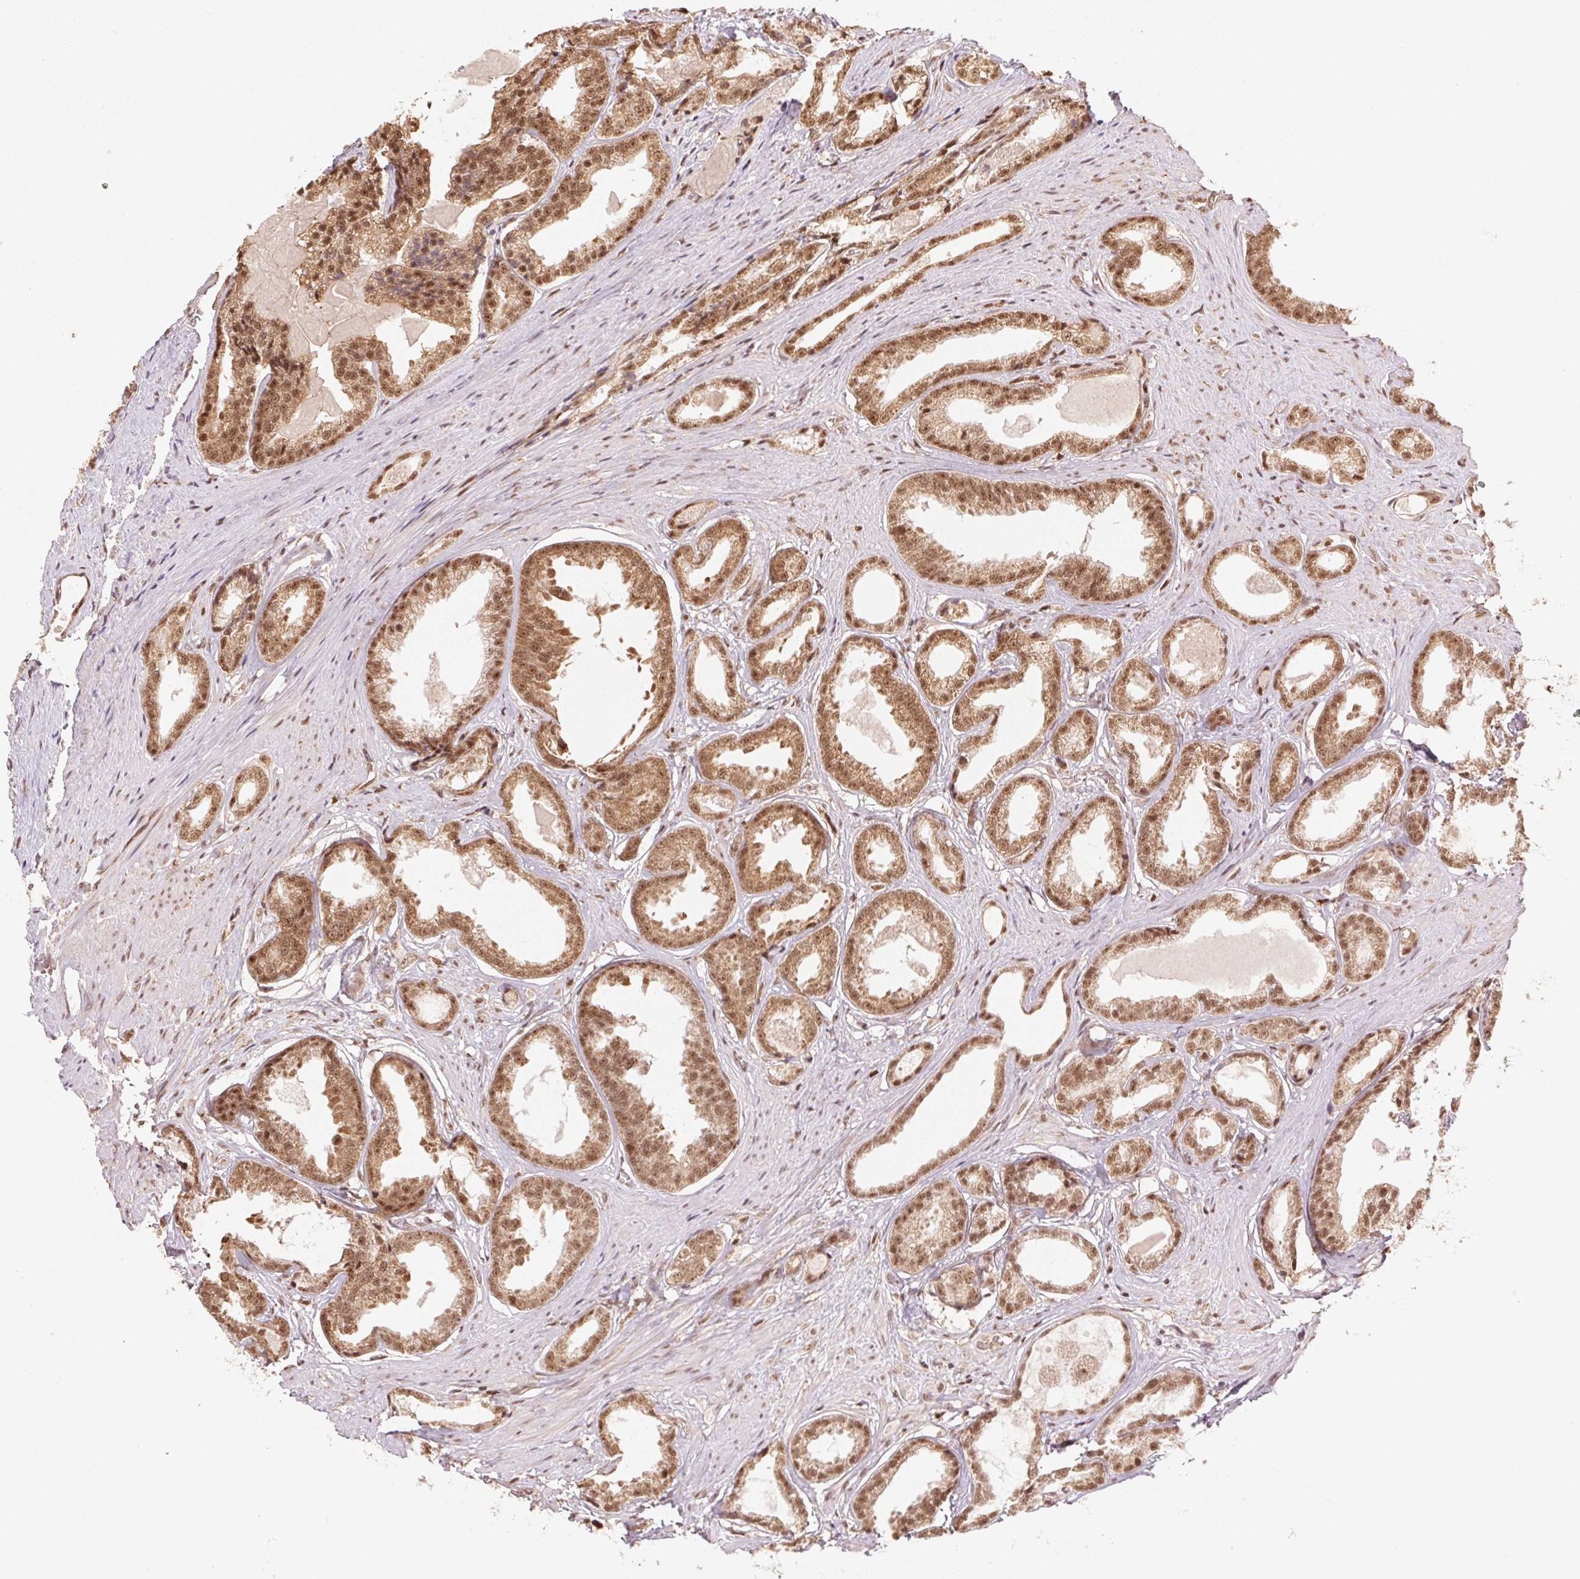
{"staining": {"intensity": "moderate", "quantity": ">75%", "location": "cytoplasmic/membranous,nuclear"}, "tissue": "prostate cancer", "cell_type": "Tumor cells", "image_type": "cancer", "snomed": [{"axis": "morphology", "description": "Adenocarcinoma, Low grade"}, {"axis": "topography", "description": "Prostate"}], "caption": "An image of adenocarcinoma (low-grade) (prostate) stained for a protein shows moderate cytoplasmic/membranous and nuclear brown staining in tumor cells.", "gene": "TREML4", "patient": {"sex": "male", "age": 65}}